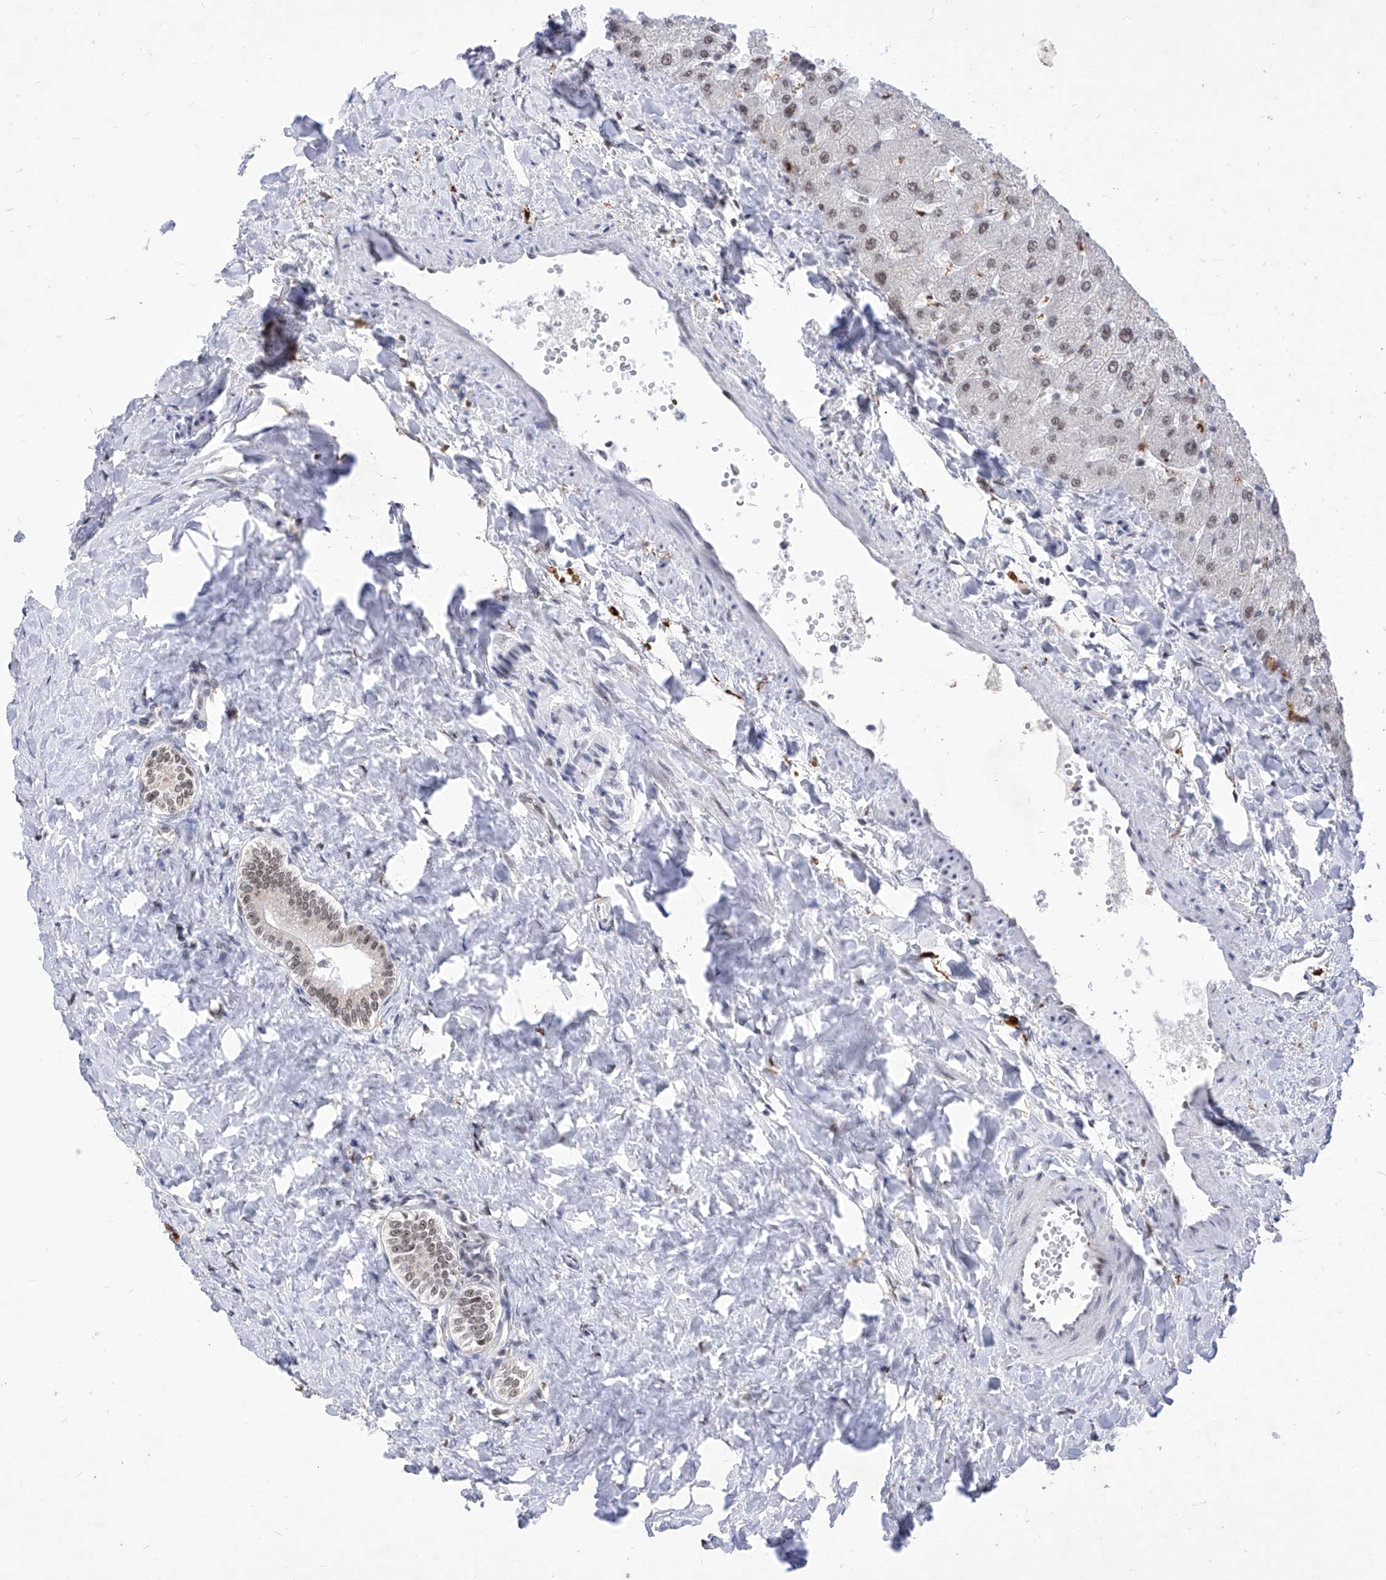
{"staining": {"intensity": "weak", "quantity": ">75%", "location": "nuclear"}, "tissue": "liver", "cell_type": "Cholangiocytes", "image_type": "normal", "snomed": [{"axis": "morphology", "description": "Normal tissue, NOS"}, {"axis": "topography", "description": "Liver"}], "caption": "IHC photomicrograph of normal liver: human liver stained using immunohistochemistry exhibits low levels of weak protein expression localized specifically in the nuclear of cholangiocytes, appearing as a nuclear brown color.", "gene": "PHF5A", "patient": {"sex": "male", "age": 55}}